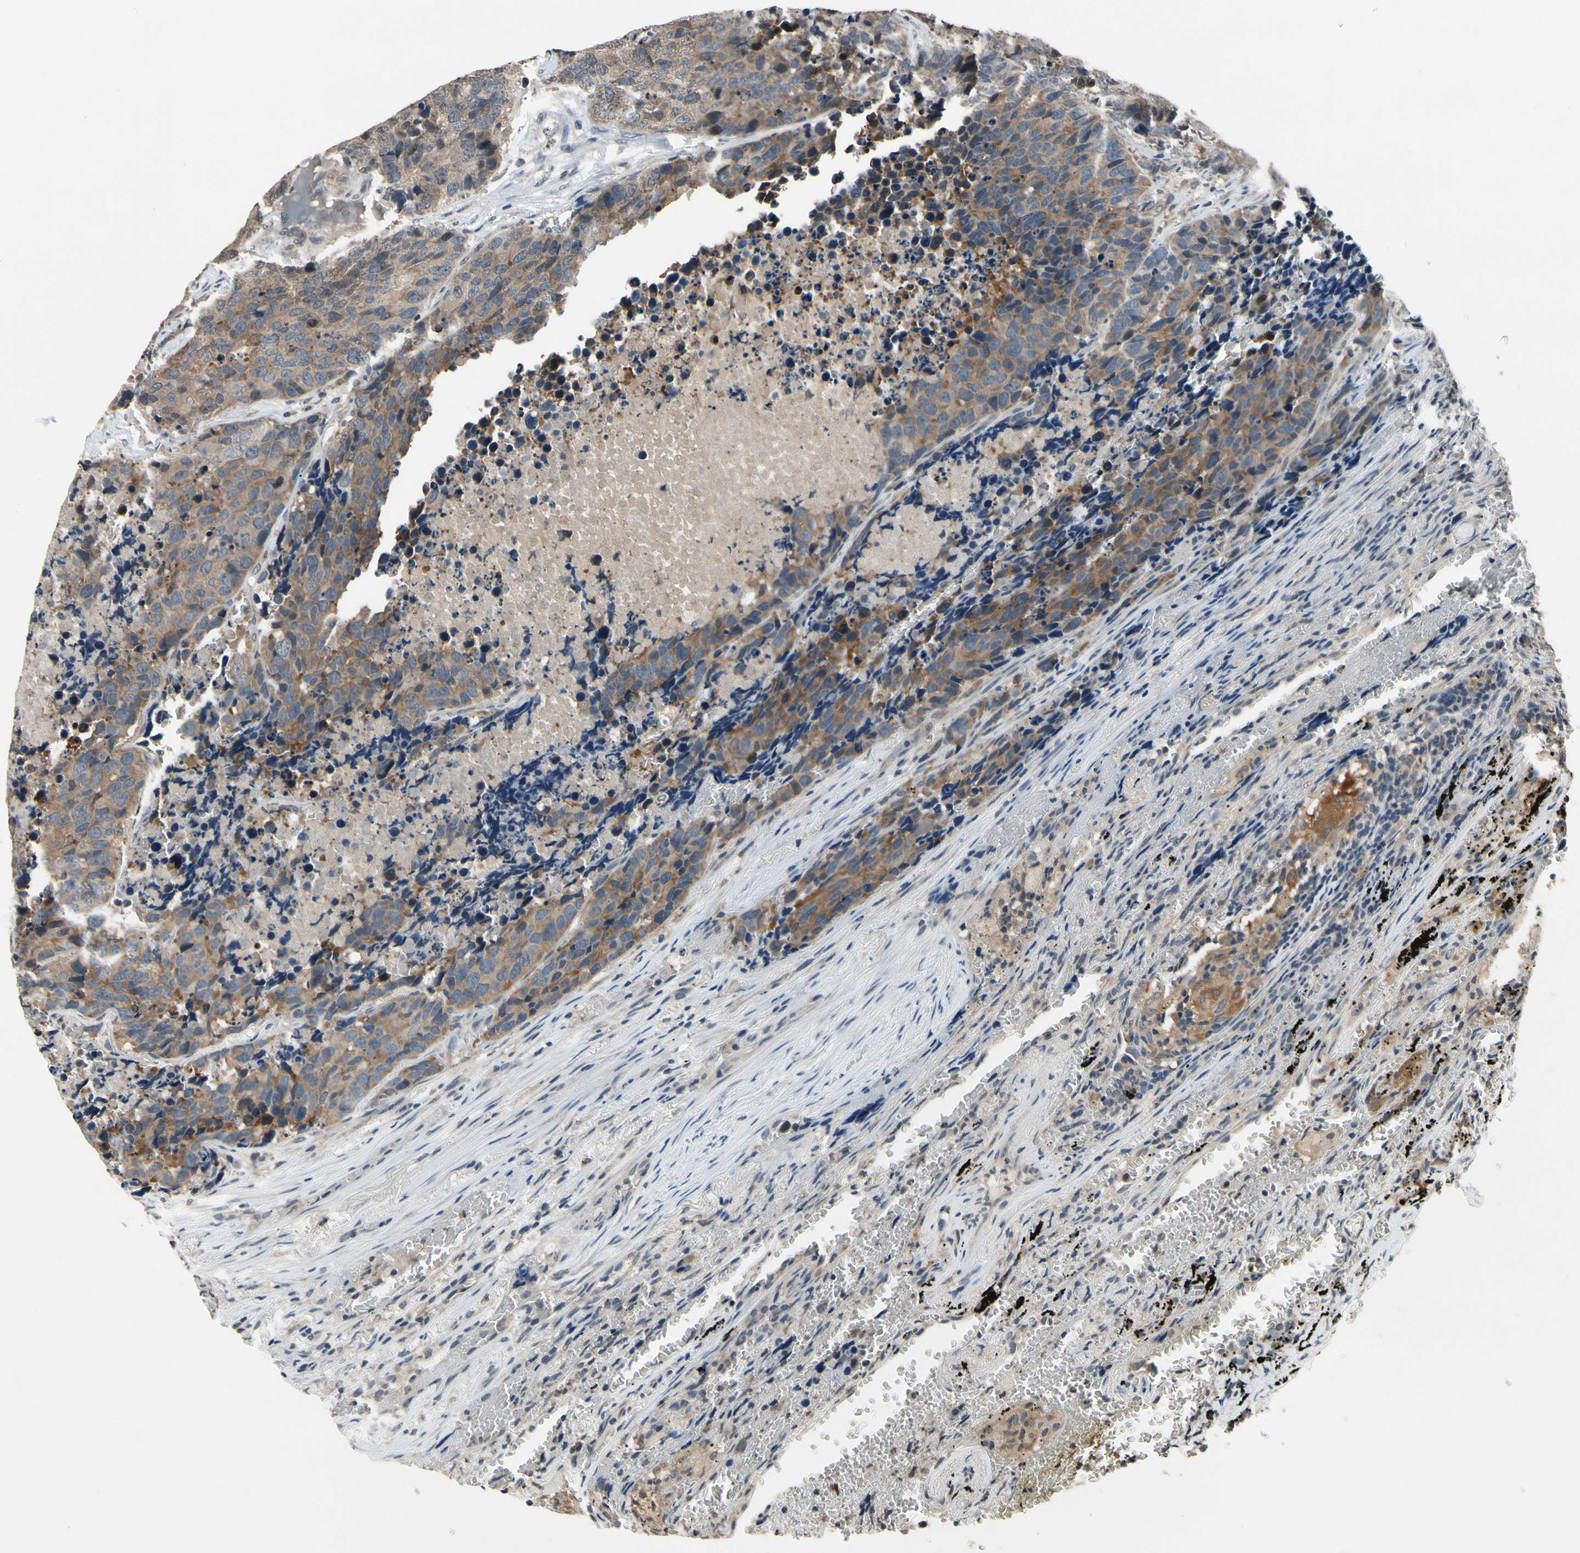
{"staining": {"intensity": "moderate", "quantity": ">75%", "location": "cytoplasmic/membranous"}, "tissue": "carcinoid", "cell_type": "Tumor cells", "image_type": "cancer", "snomed": [{"axis": "morphology", "description": "Carcinoid, malignant, NOS"}, {"axis": "topography", "description": "Lung"}], "caption": "Carcinoid stained with a protein marker demonstrates moderate staining in tumor cells.", "gene": "GCLC", "patient": {"sex": "male", "age": 60}}